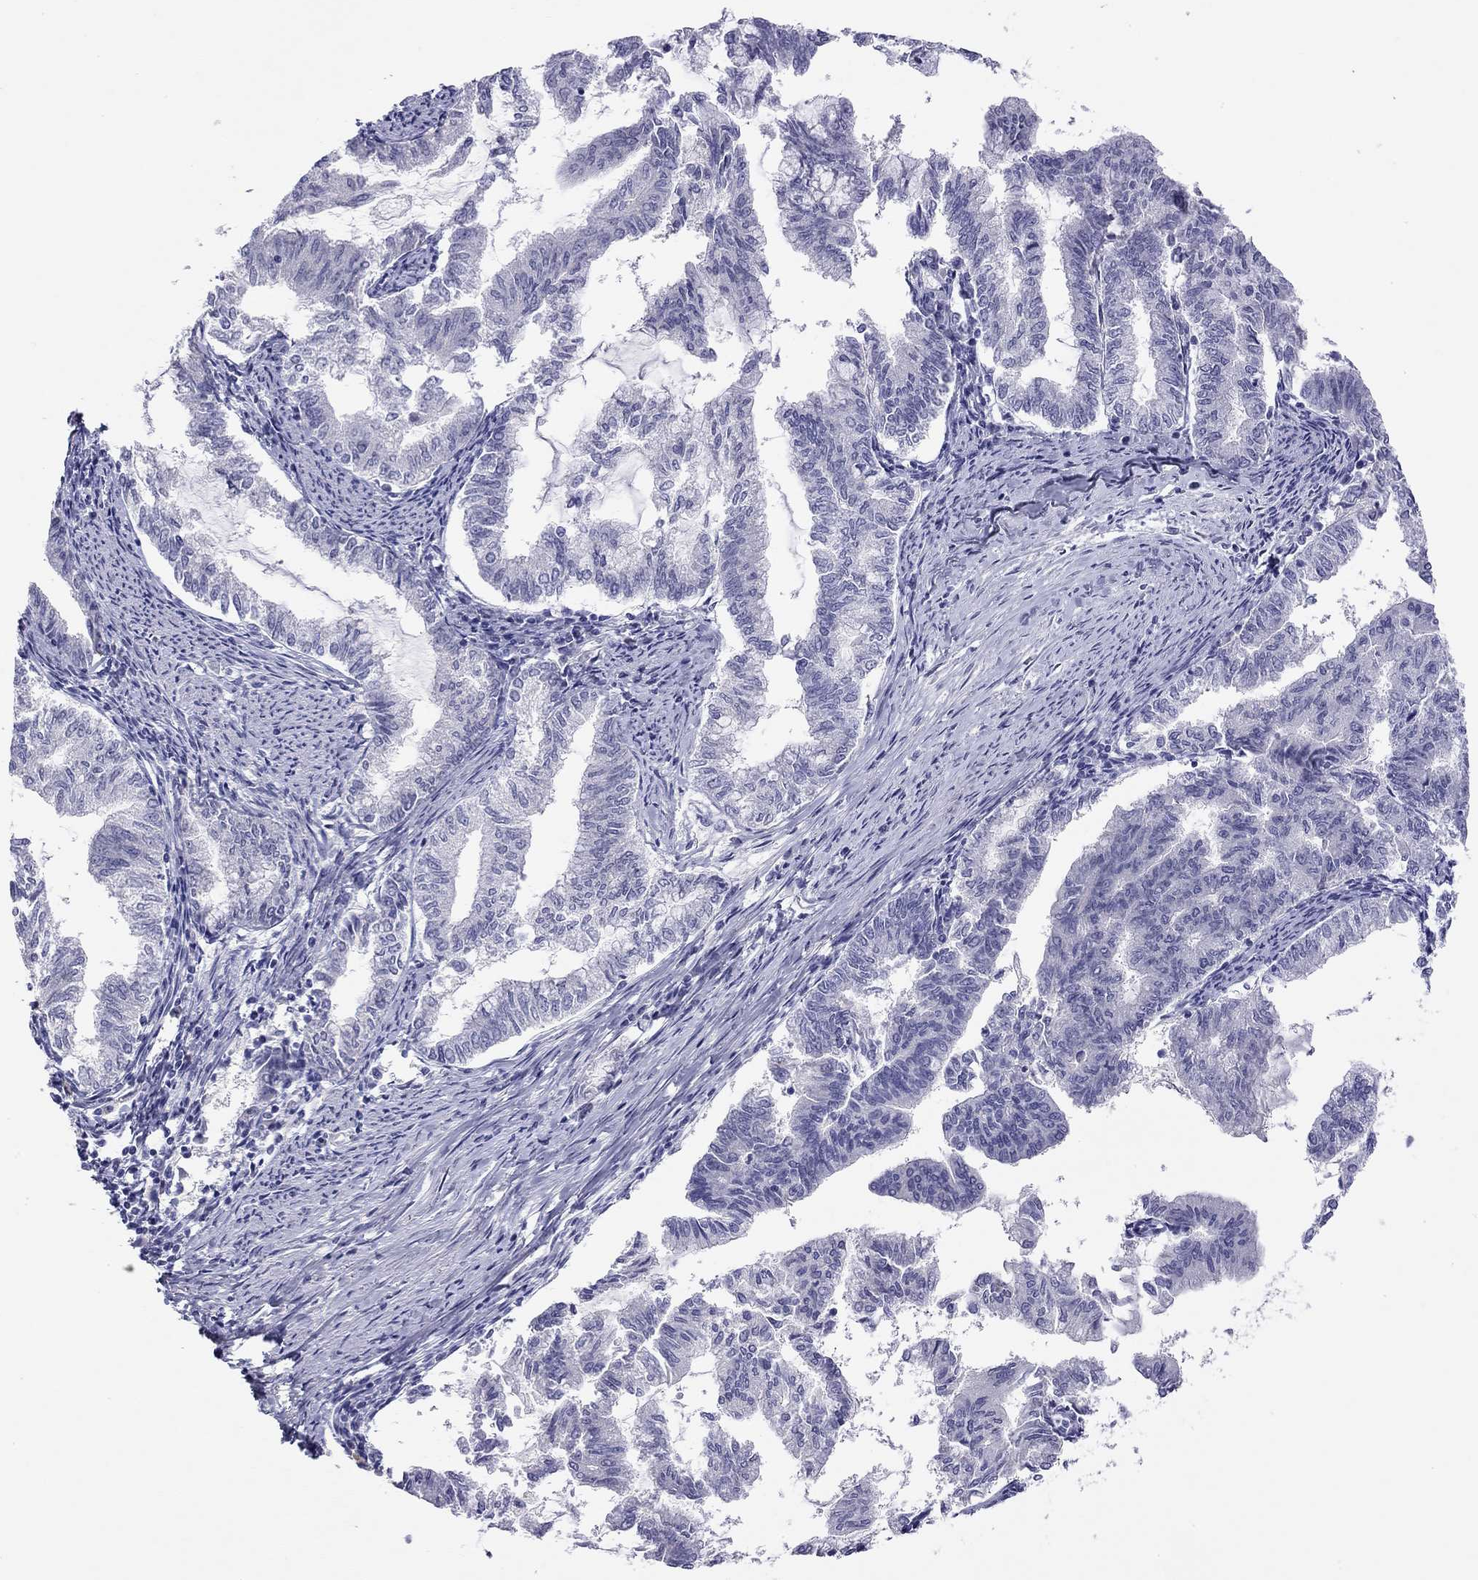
{"staining": {"intensity": "negative", "quantity": "none", "location": "none"}, "tissue": "endometrial cancer", "cell_type": "Tumor cells", "image_type": "cancer", "snomed": [{"axis": "morphology", "description": "Adenocarcinoma, NOS"}, {"axis": "topography", "description": "Endometrium"}], "caption": "This is an immunohistochemistry (IHC) histopathology image of human endometrial cancer. There is no positivity in tumor cells.", "gene": "RTL1", "patient": {"sex": "female", "age": 79}}